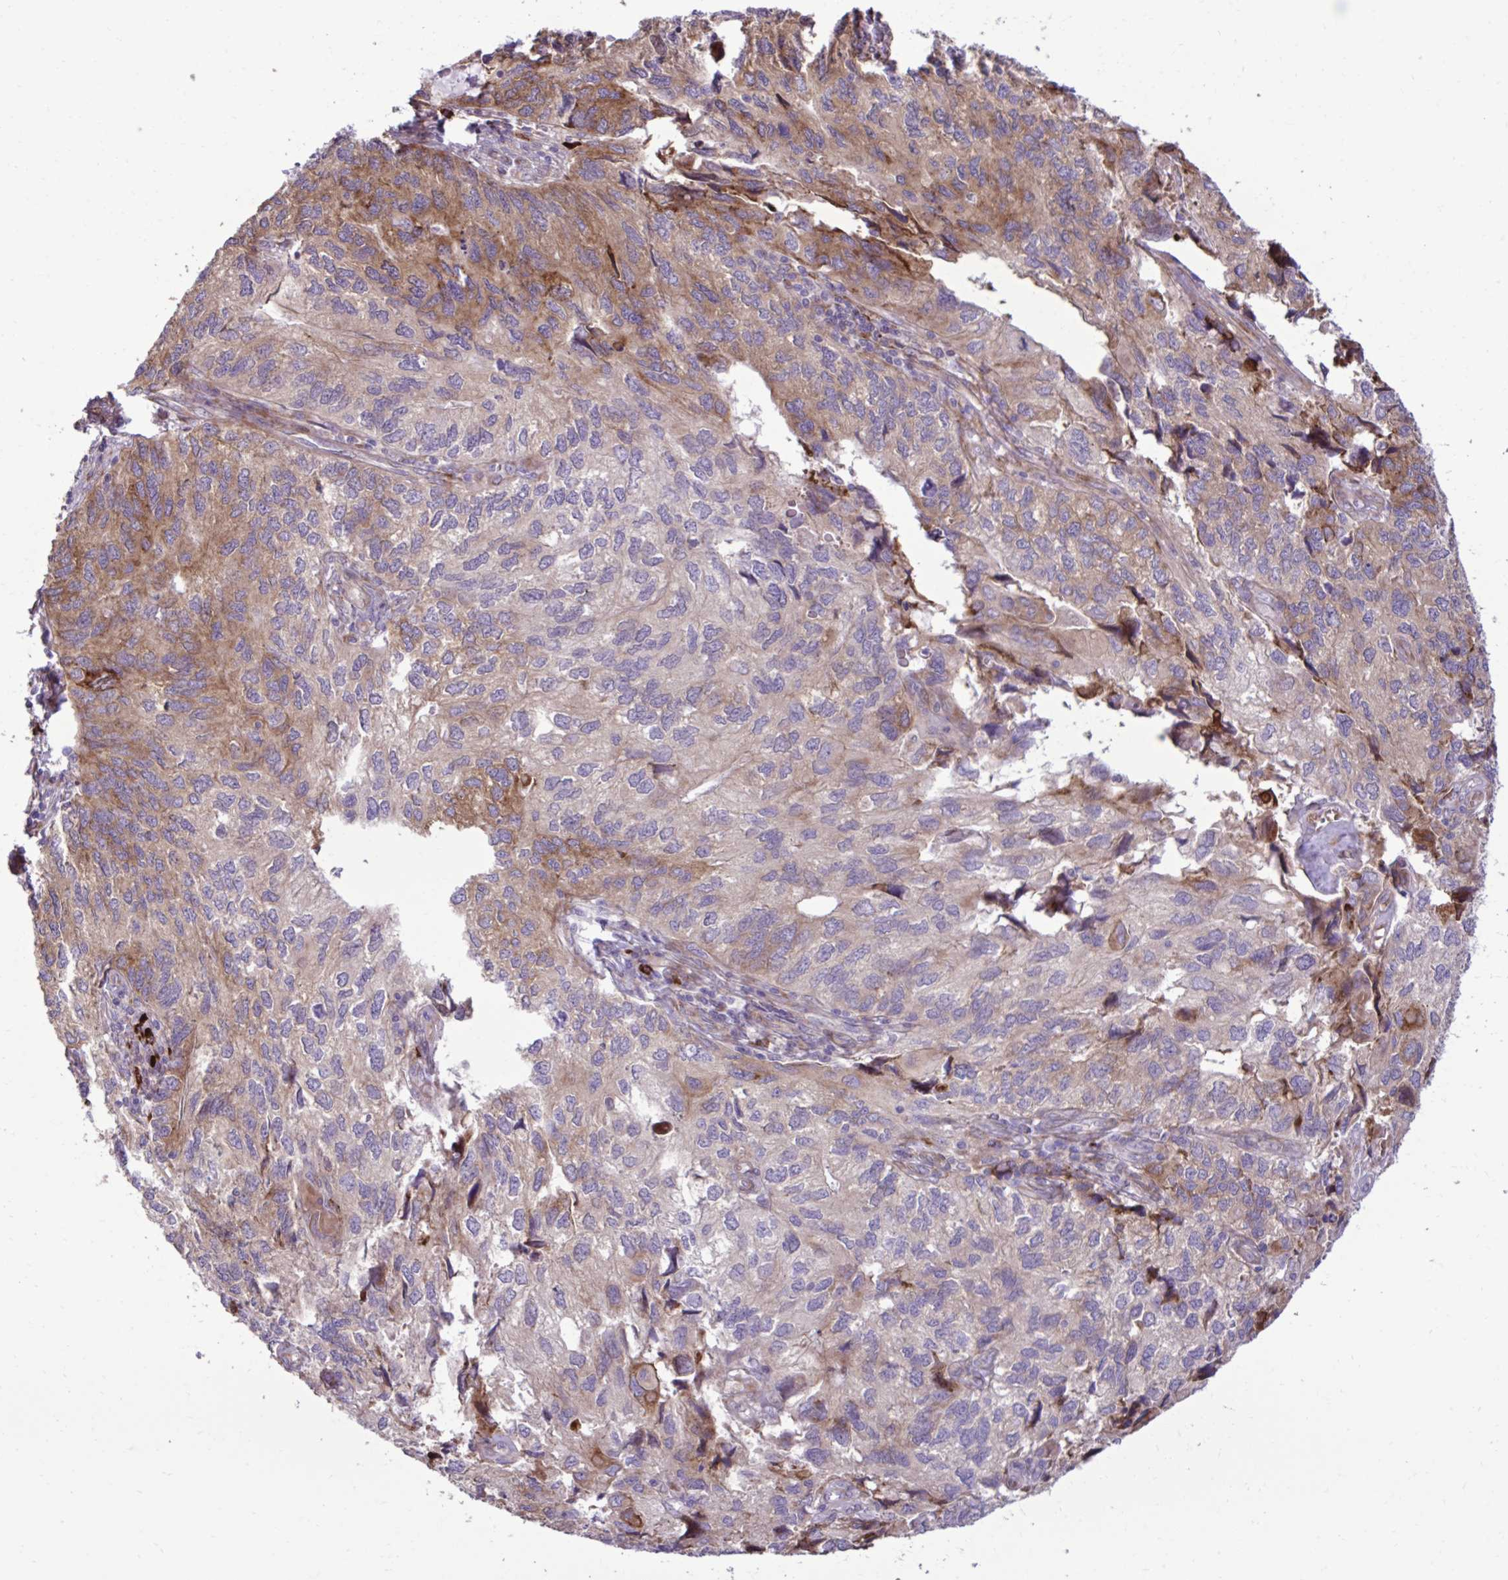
{"staining": {"intensity": "moderate", "quantity": "25%-75%", "location": "cytoplasmic/membranous"}, "tissue": "endometrial cancer", "cell_type": "Tumor cells", "image_type": "cancer", "snomed": [{"axis": "morphology", "description": "Carcinoma, NOS"}, {"axis": "topography", "description": "Uterus"}], "caption": "IHC of human endometrial cancer (carcinoma) displays medium levels of moderate cytoplasmic/membranous staining in approximately 25%-75% of tumor cells. (DAB (3,3'-diaminobenzidine) IHC, brown staining for protein, blue staining for nuclei).", "gene": "LIMS1", "patient": {"sex": "female", "age": 76}}